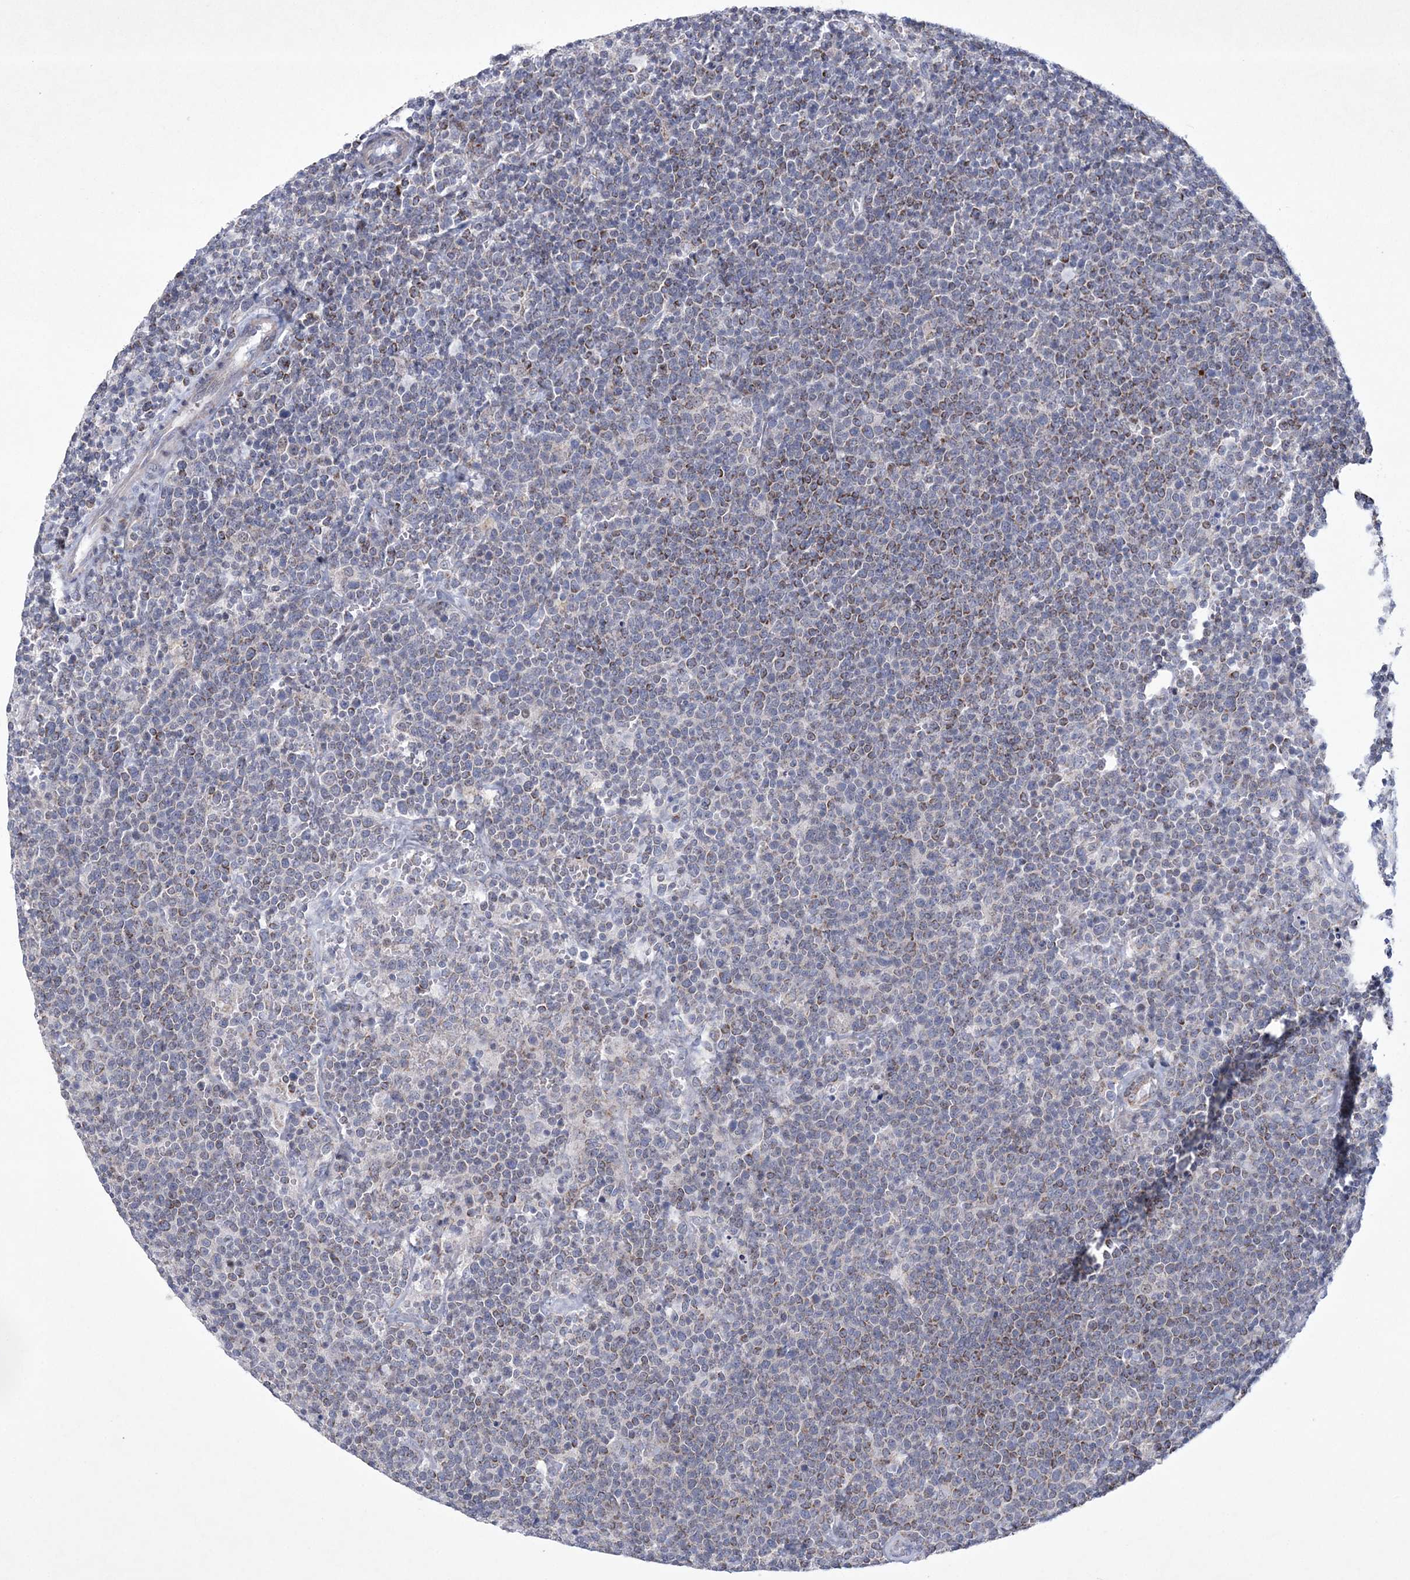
{"staining": {"intensity": "moderate", "quantity": "<25%", "location": "cytoplasmic/membranous"}, "tissue": "lymphoma", "cell_type": "Tumor cells", "image_type": "cancer", "snomed": [{"axis": "morphology", "description": "Malignant lymphoma, non-Hodgkin's type, High grade"}, {"axis": "topography", "description": "Lymph node"}], "caption": "The image exhibits immunohistochemical staining of high-grade malignant lymphoma, non-Hodgkin's type. There is moderate cytoplasmic/membranous positivity is appreciated in approximately <25% of tumor cells.", "gene": "CES4A", "patient": {"sex": "male", "age": 61}}